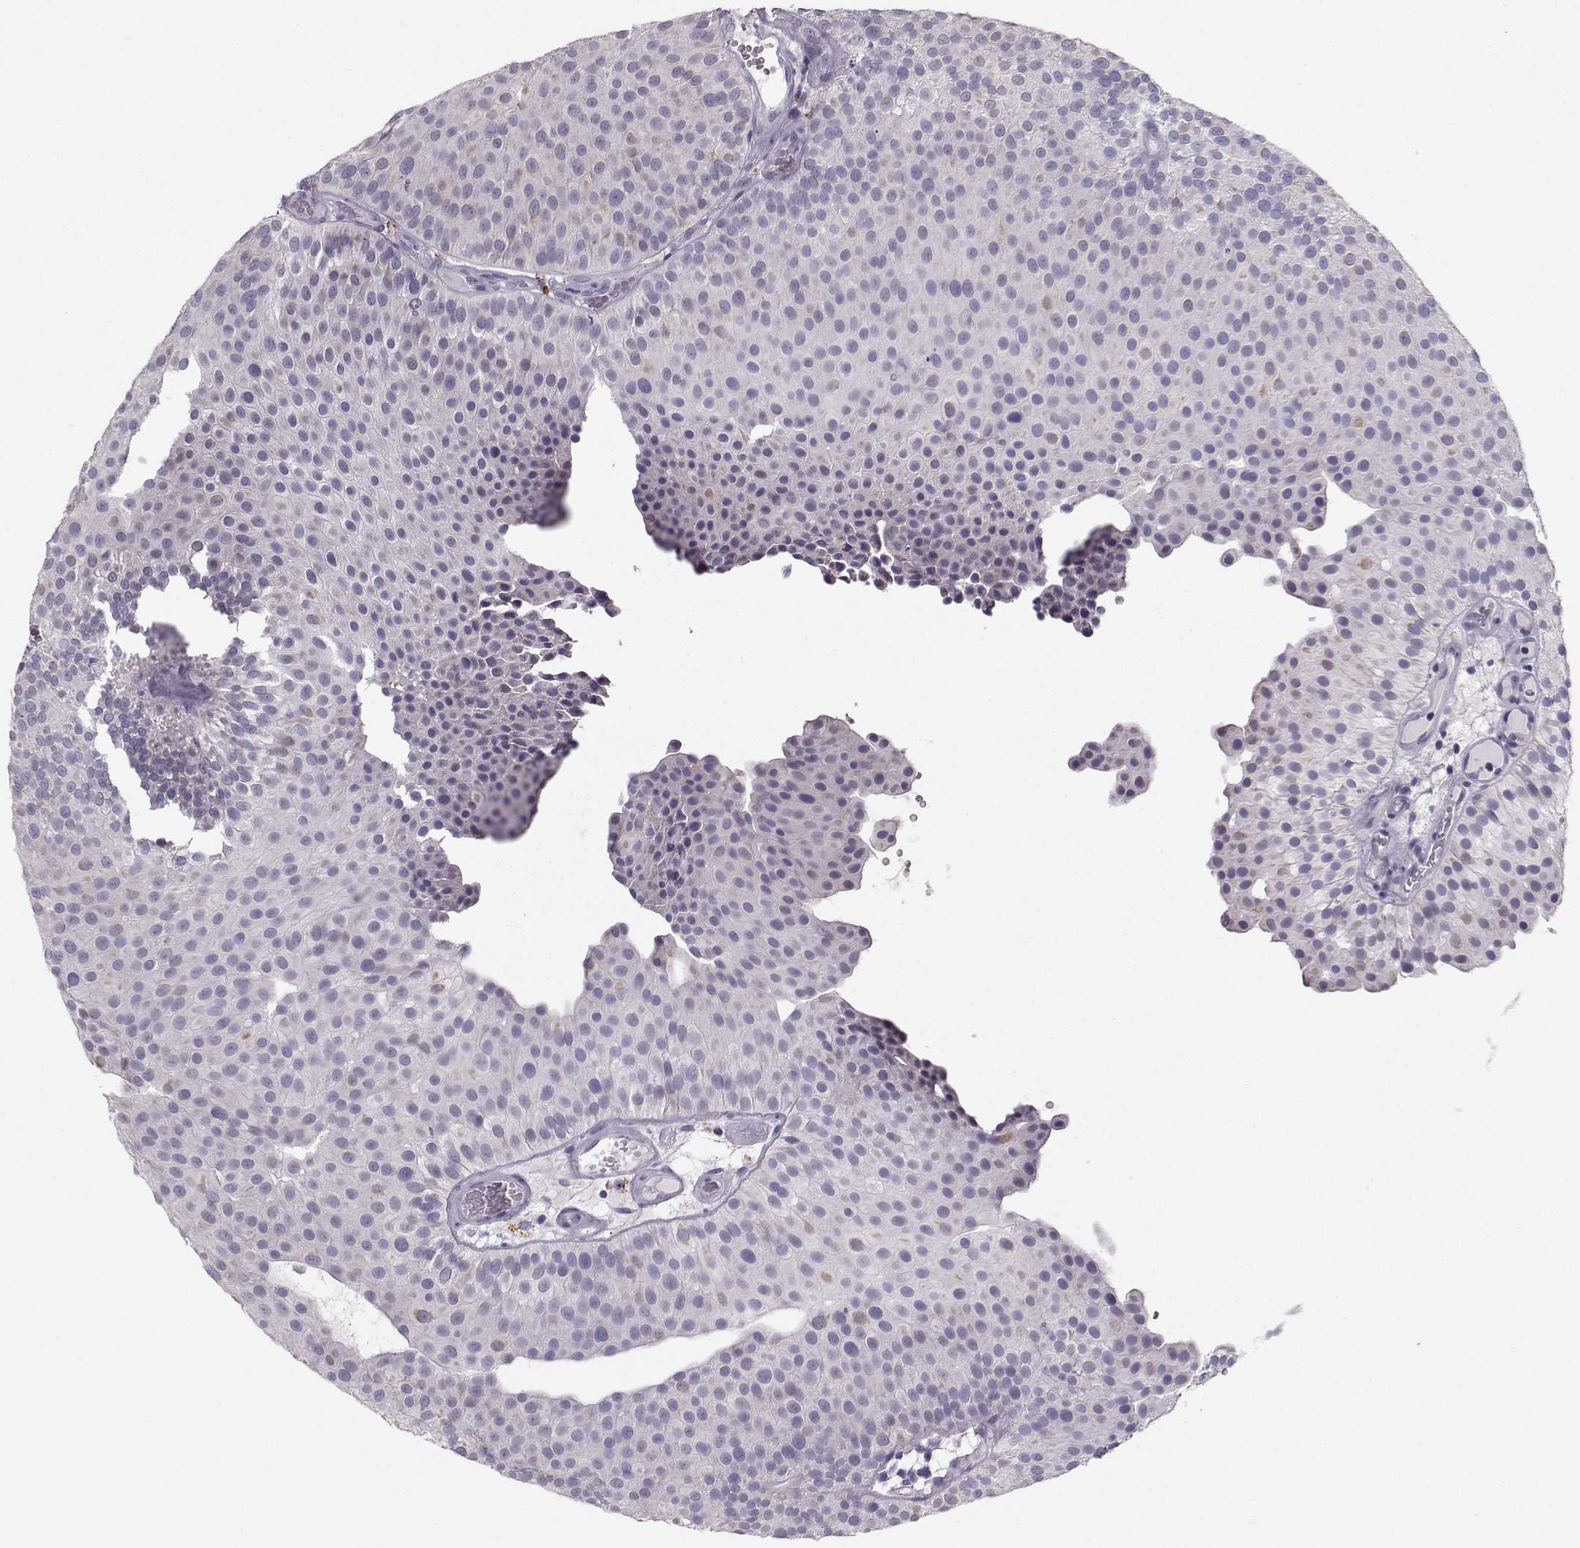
{"staining": {"intensity": "weak", "quantity": "<25%", "location": "cytoplasmic/membranous"}, "tissue": "urothelial cancer", "cell_type": "Tumor cells", "image_type": "cancer", "snomed": [{"axis": "morphology", "description": "Urothelial carcinoma, Low grade"}, {"axis": "topography", "description": "Urinary bladder"}], "caption": "Tumor cells show no significant protein expression in low-grade urothelial carcinoma.", "gene": "CASR", "patient": {"sex": "female", "age": 87}}